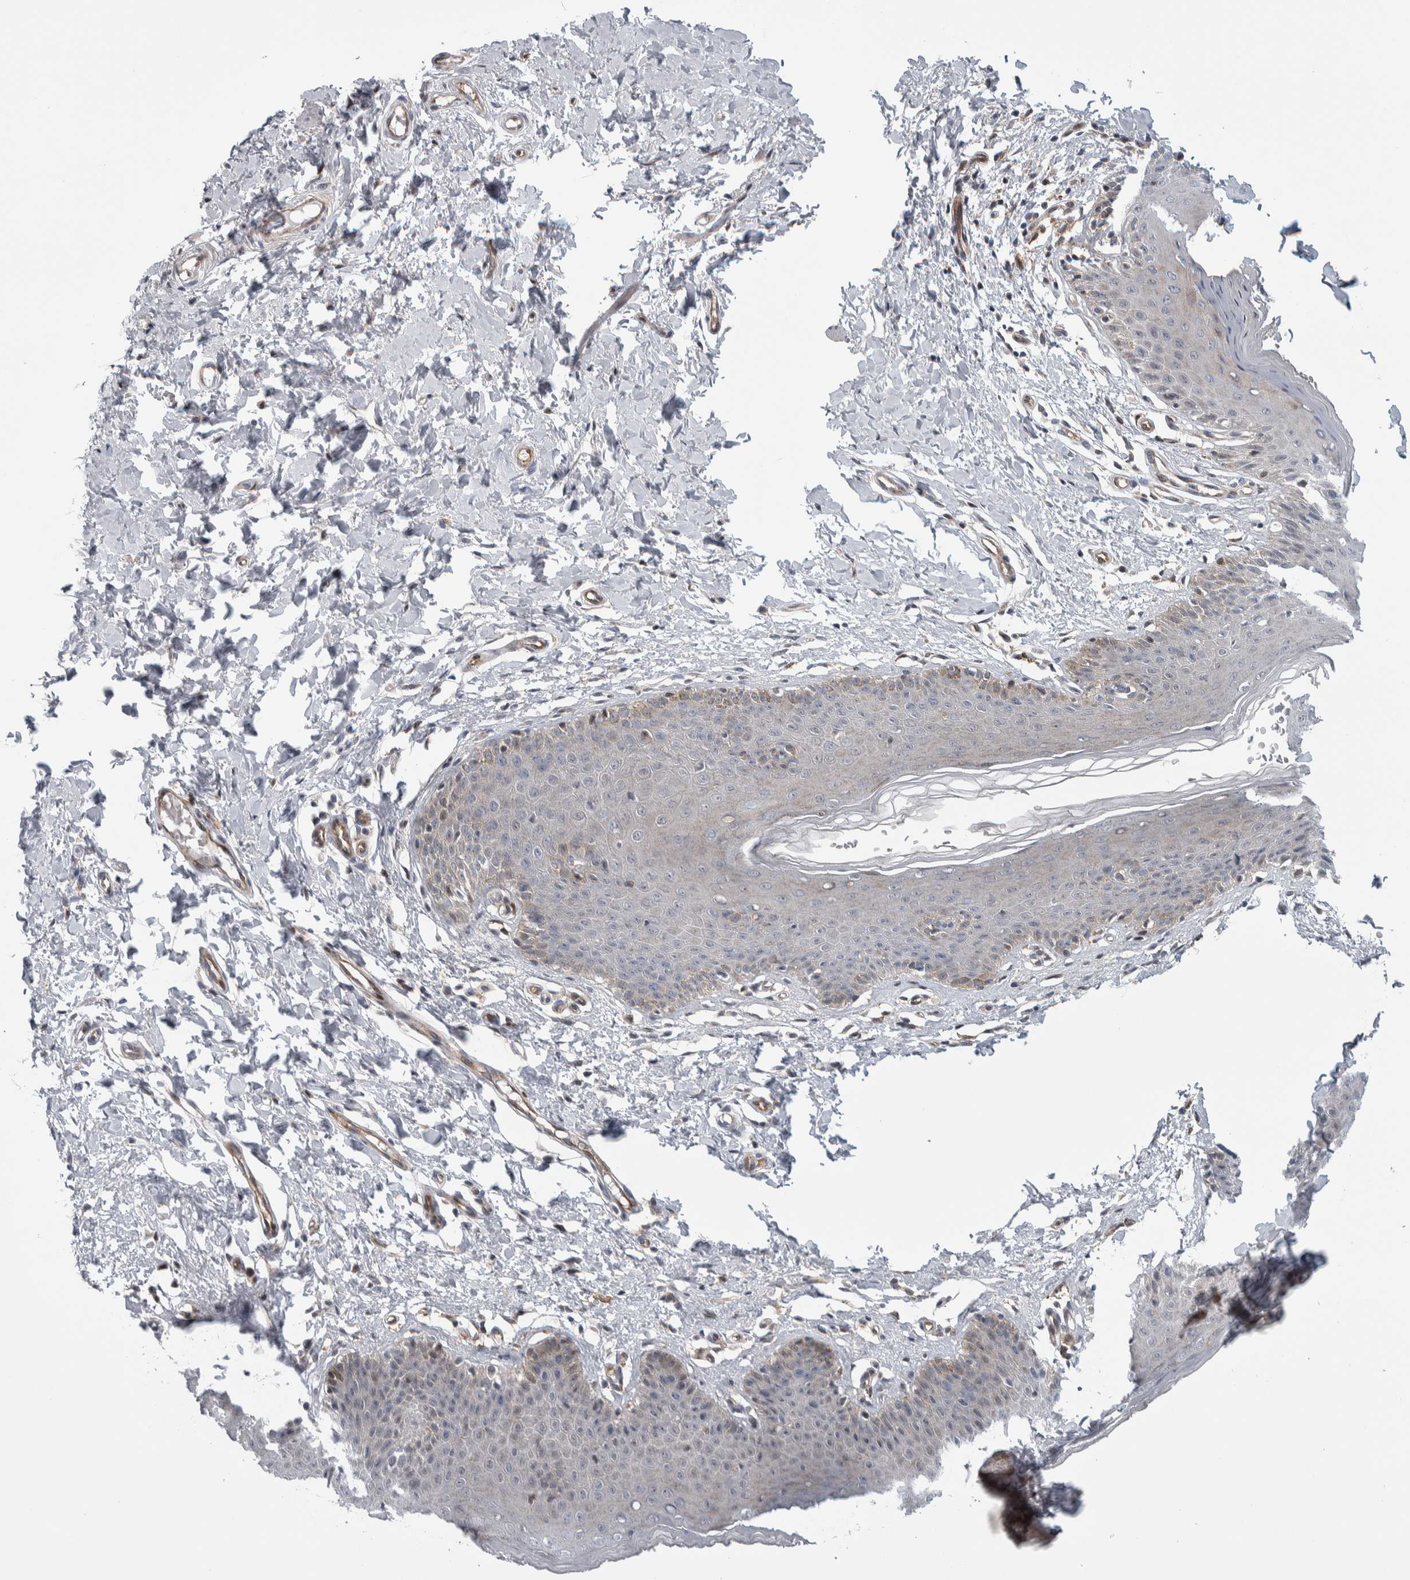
{"staining": {"intensity": "weak", "quantity": "<25%", "location": "cytoplasmic/membranous"}, "tissue": "skin", "cell_type": "Epidermal cells", "image_type": "normal", "snomed": [{"axis": "morphology", "description": "Normal tissue, NOS"}, {"axis": "topography", "description": "Vulva"}], "caption": "Epidermal cells show no significant staining in unremarkable skin.", "gene": "PTPA", "patient": {"sex": "female", "age": 66}}